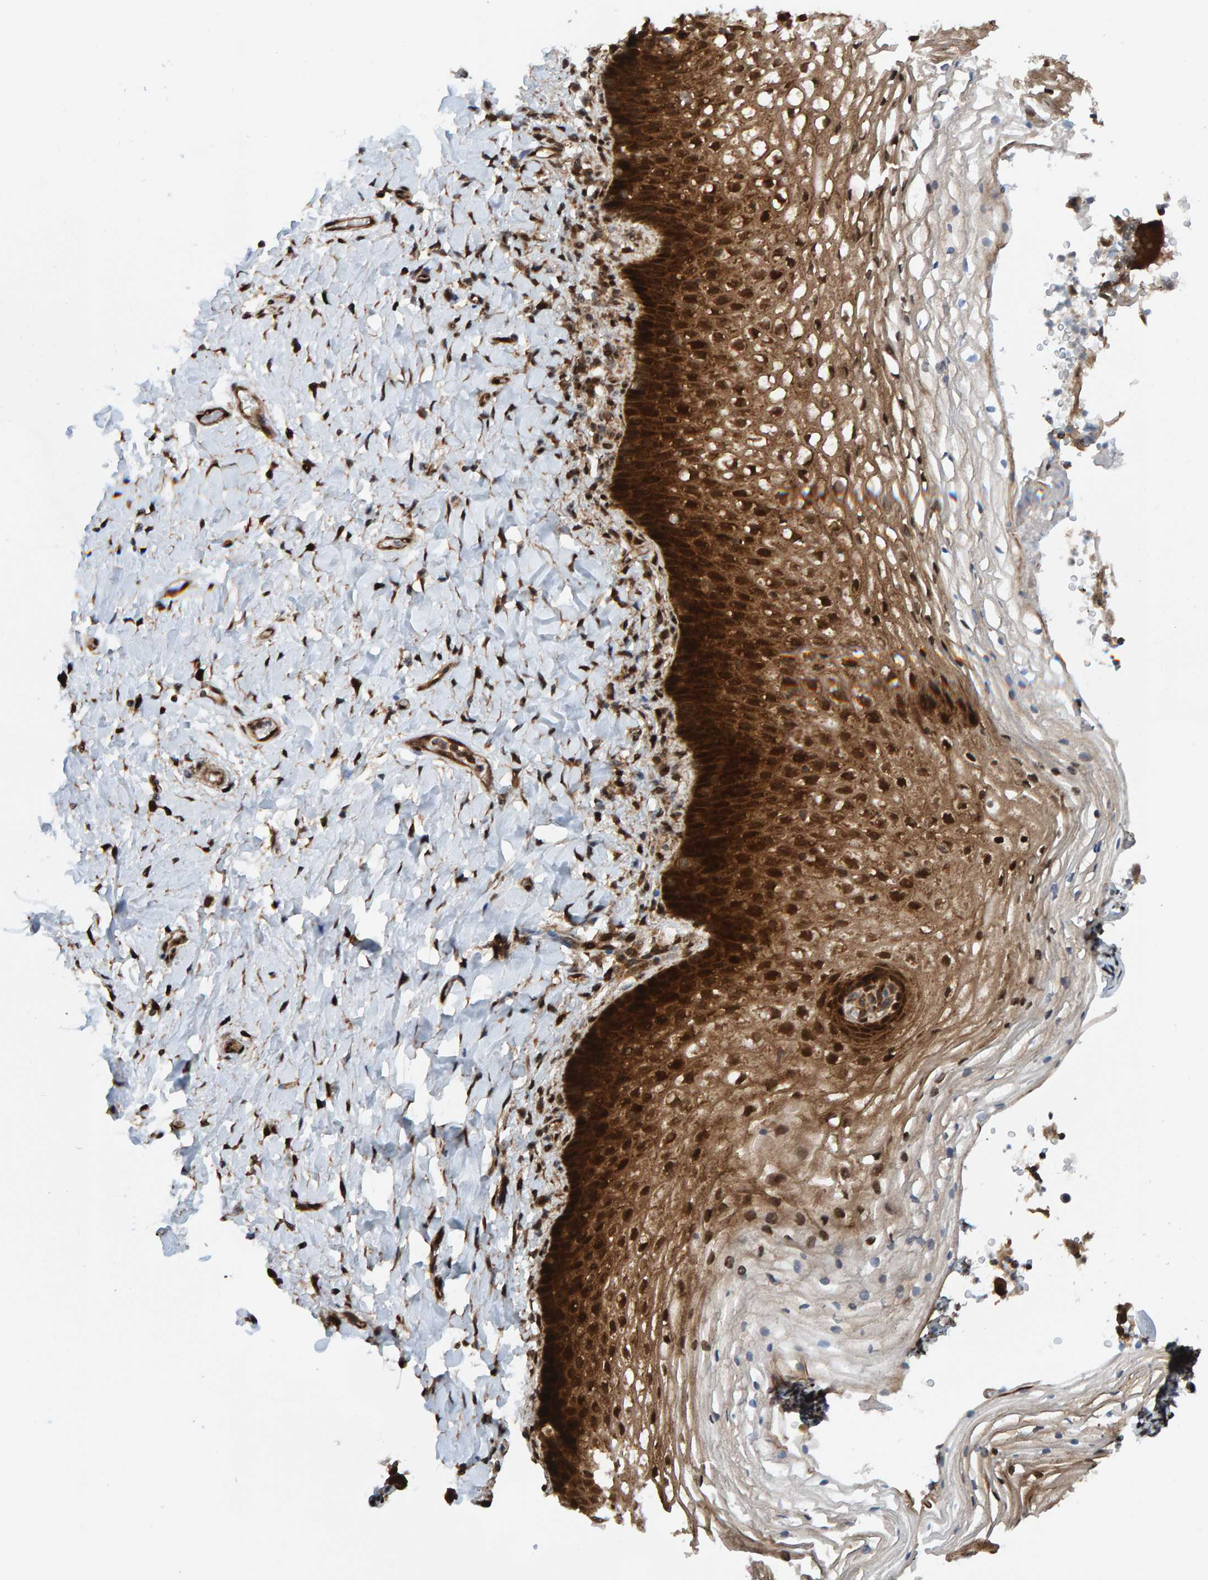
{"staining": {"intensity": "strong", "quantity": ">75%", "location": "cytoplasmic/membranous,nuclear"}, "tissue": "vagina", "cell_type": "Squamous epithelial cells", "image_type": "normal", "snomed": [{"axis": "morphology", "description": "Normal tissue, NOS"}, {"axis": "topography", "description": "Vagina"}], "caption": "The micrograph demonstrates staining of benign vagina, revealing strong cytoplasmic/membranous,nuclear protein expression (brown color) within squamous epithelial cells.", "gene": "ZNF366", "patient": {"sex": "female", "age": 60}}